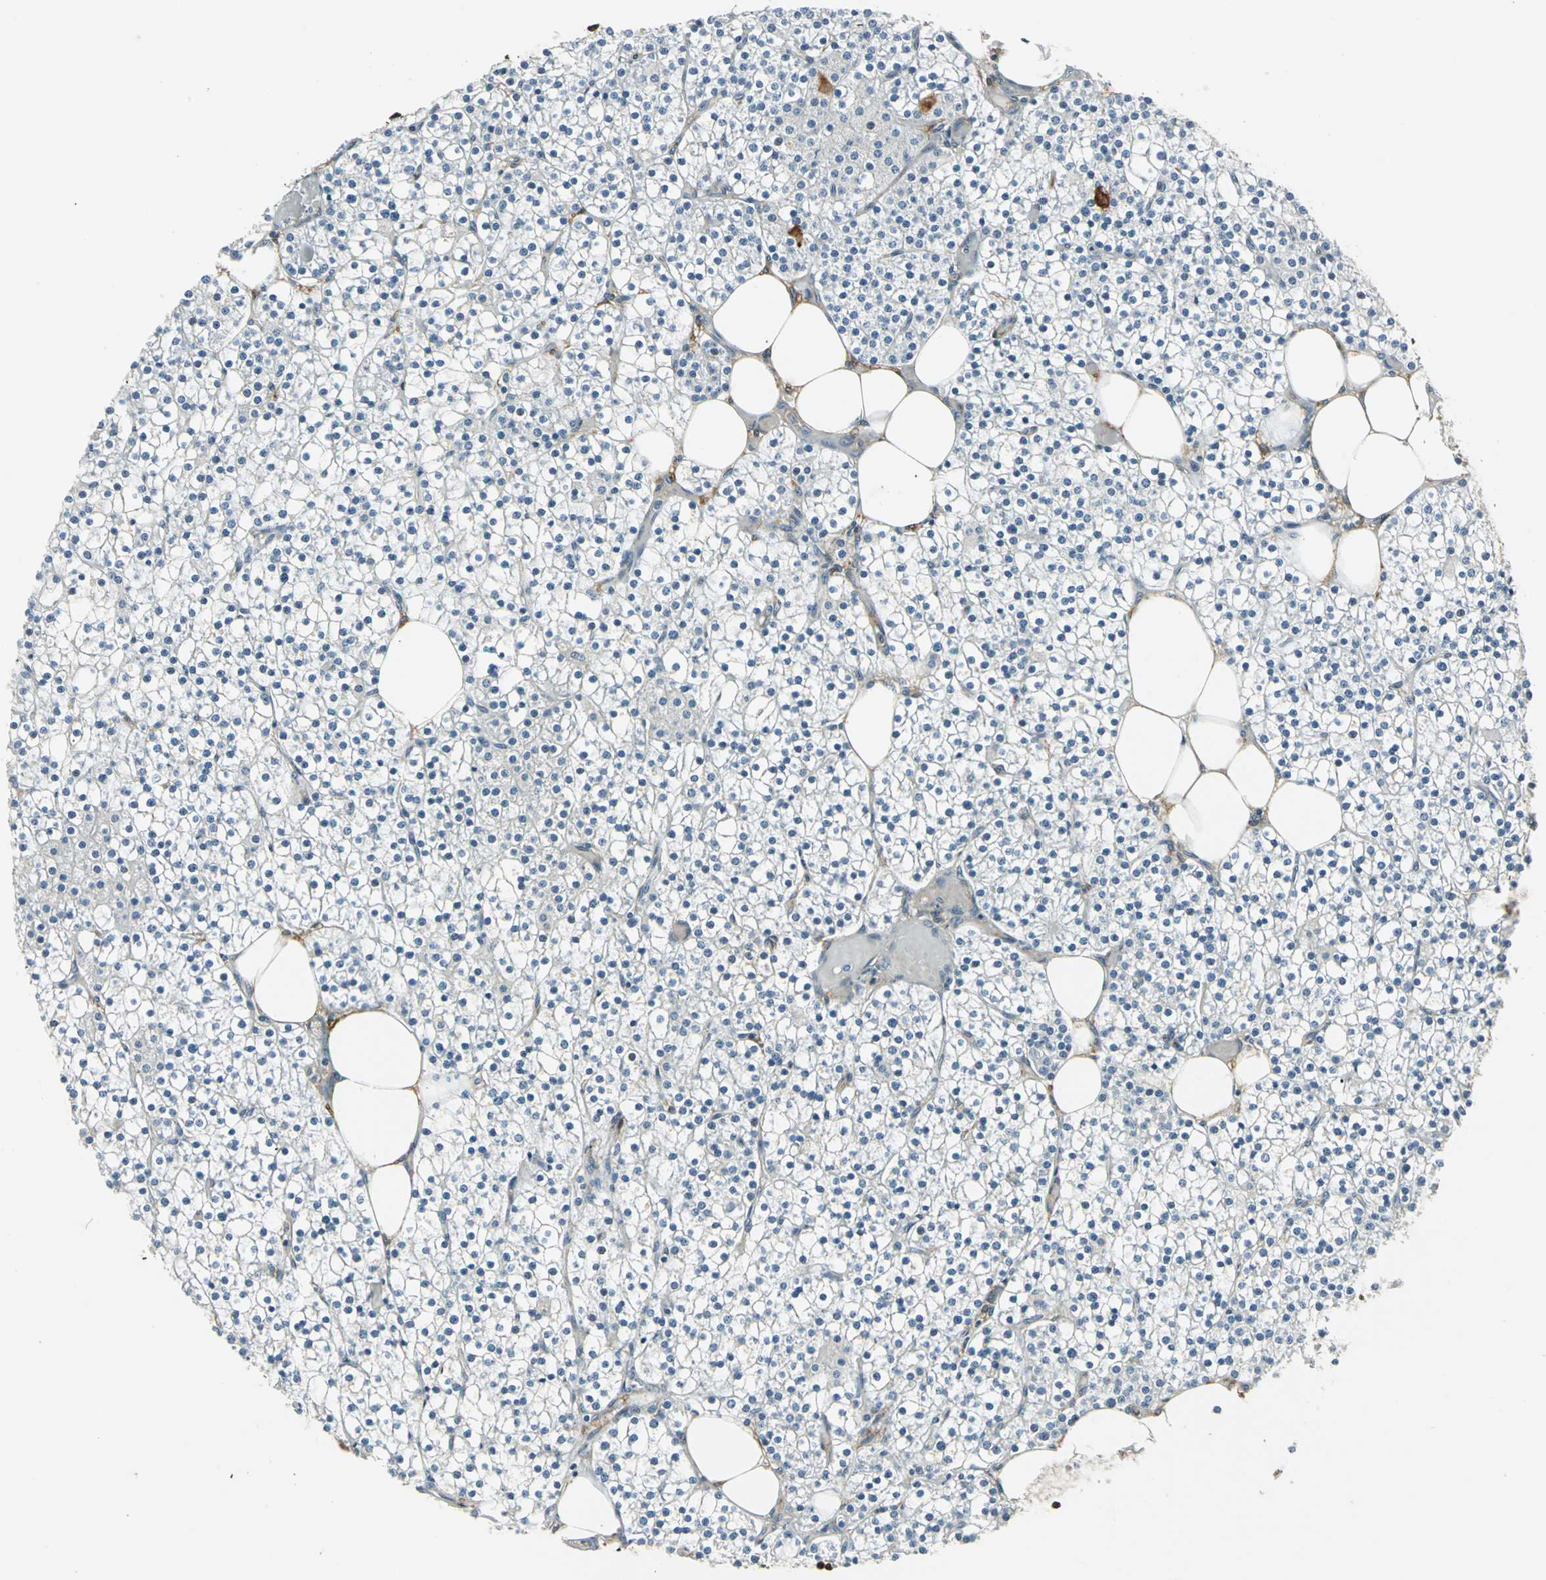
{"staining": {"intensity": "weak", "quantity": "25%-75%", "location": "cytoplasmic/membranous,nuclear"}, "tissue": "parathyroid gland", "cell_type": "Glandular cells", "image_type": "normal", "snomed": [{"axis": "morphology", "description": "Normal tissue, NOS"}, {"axis": "topography", "description": "Parathyroid gland"}], "caption": "Immunohistochemical staining of benign human parathyroid gland shows low levels of weak cytoplasmic/membranous,nuclear positivity in approximately 25%-75% of glandular cells.", "gene": "LGALS3", "patient": {"sex": "female", "age": 63}}